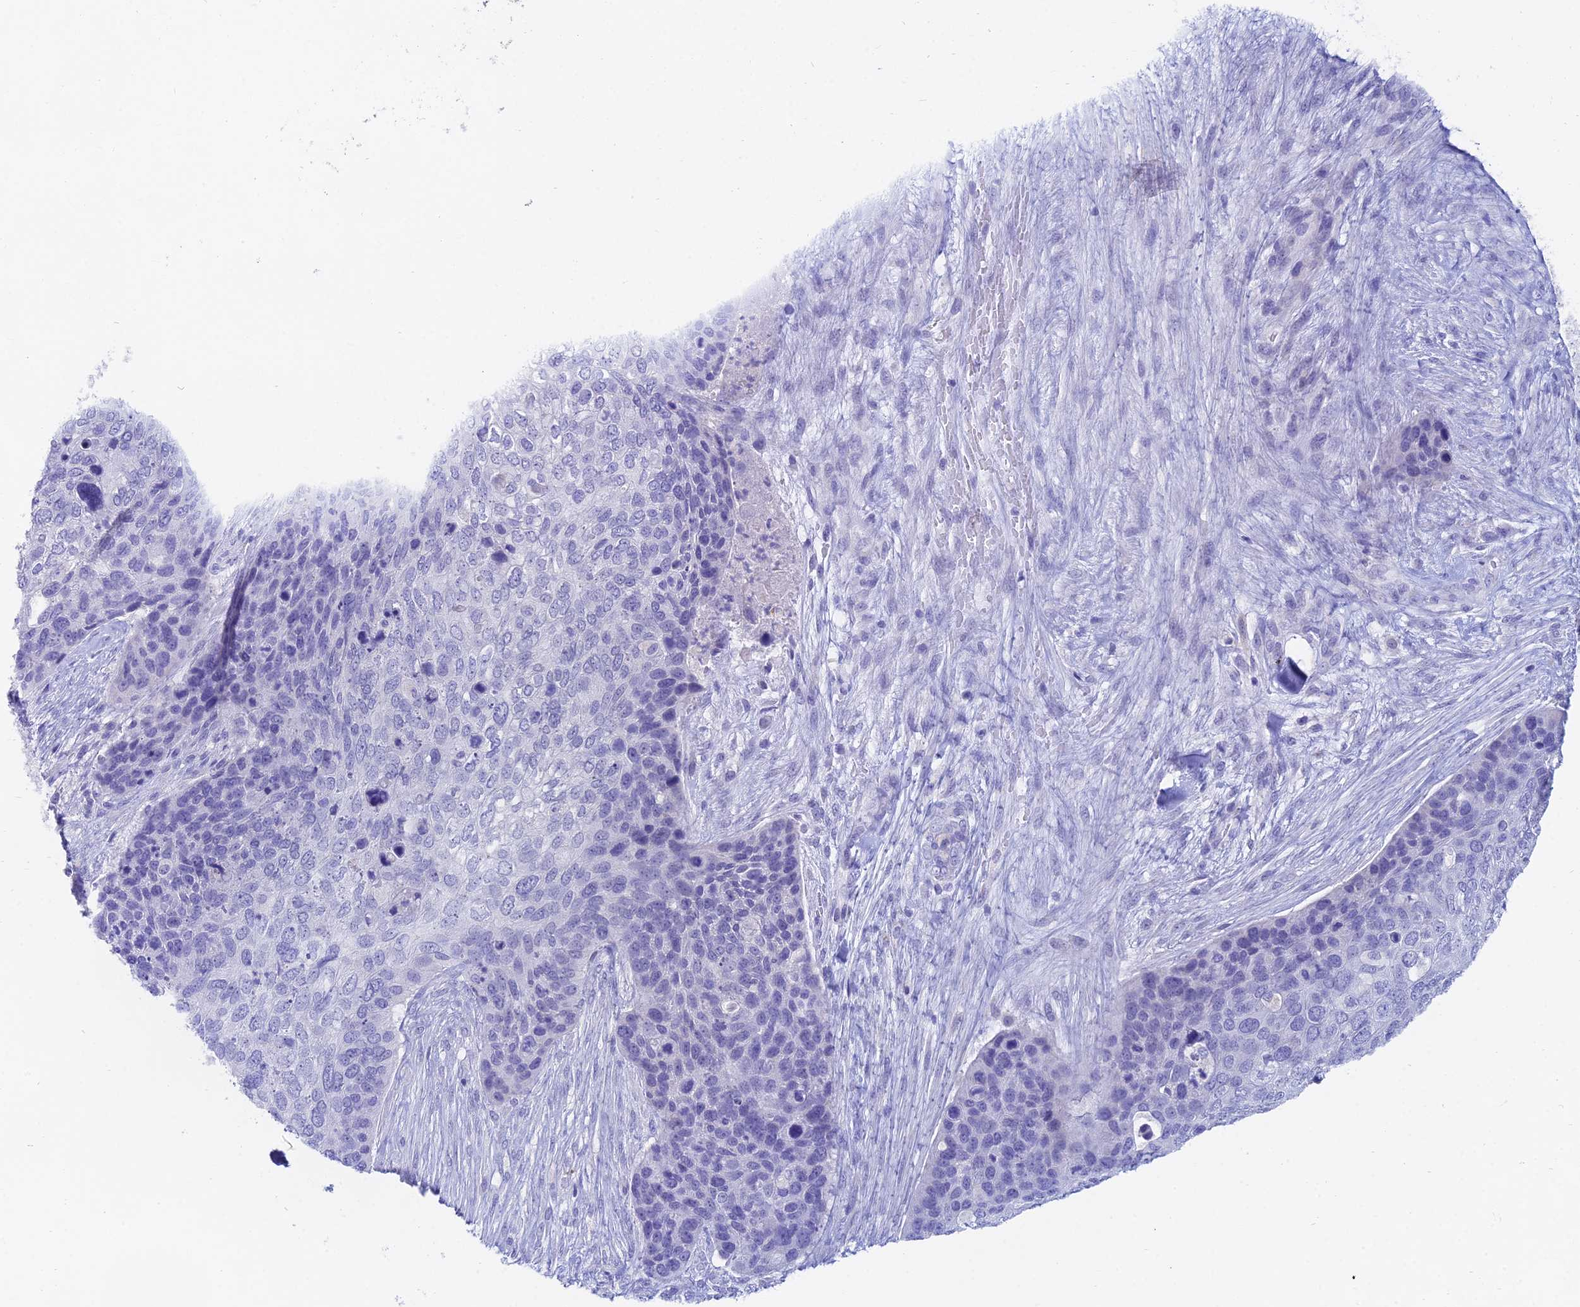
{"staining": {"intensity": "negative", "quantity": "none", "location": "none"}, "tissue": "skin cancer", "cell_type": "Tumor cells", "image_type": "cancer", "snomed": [{"axis": "morphology", "description": "Basal cell carcinoma"}, {"axis": "topography", "description": "Skin"}], "caption": "This is an immunohistochemistry (IHC) photomicrograph of skin cancer. There is no staining in tumor cells.", "gene": "WDR43", "patient": {"sex": "female", "age": 74}}